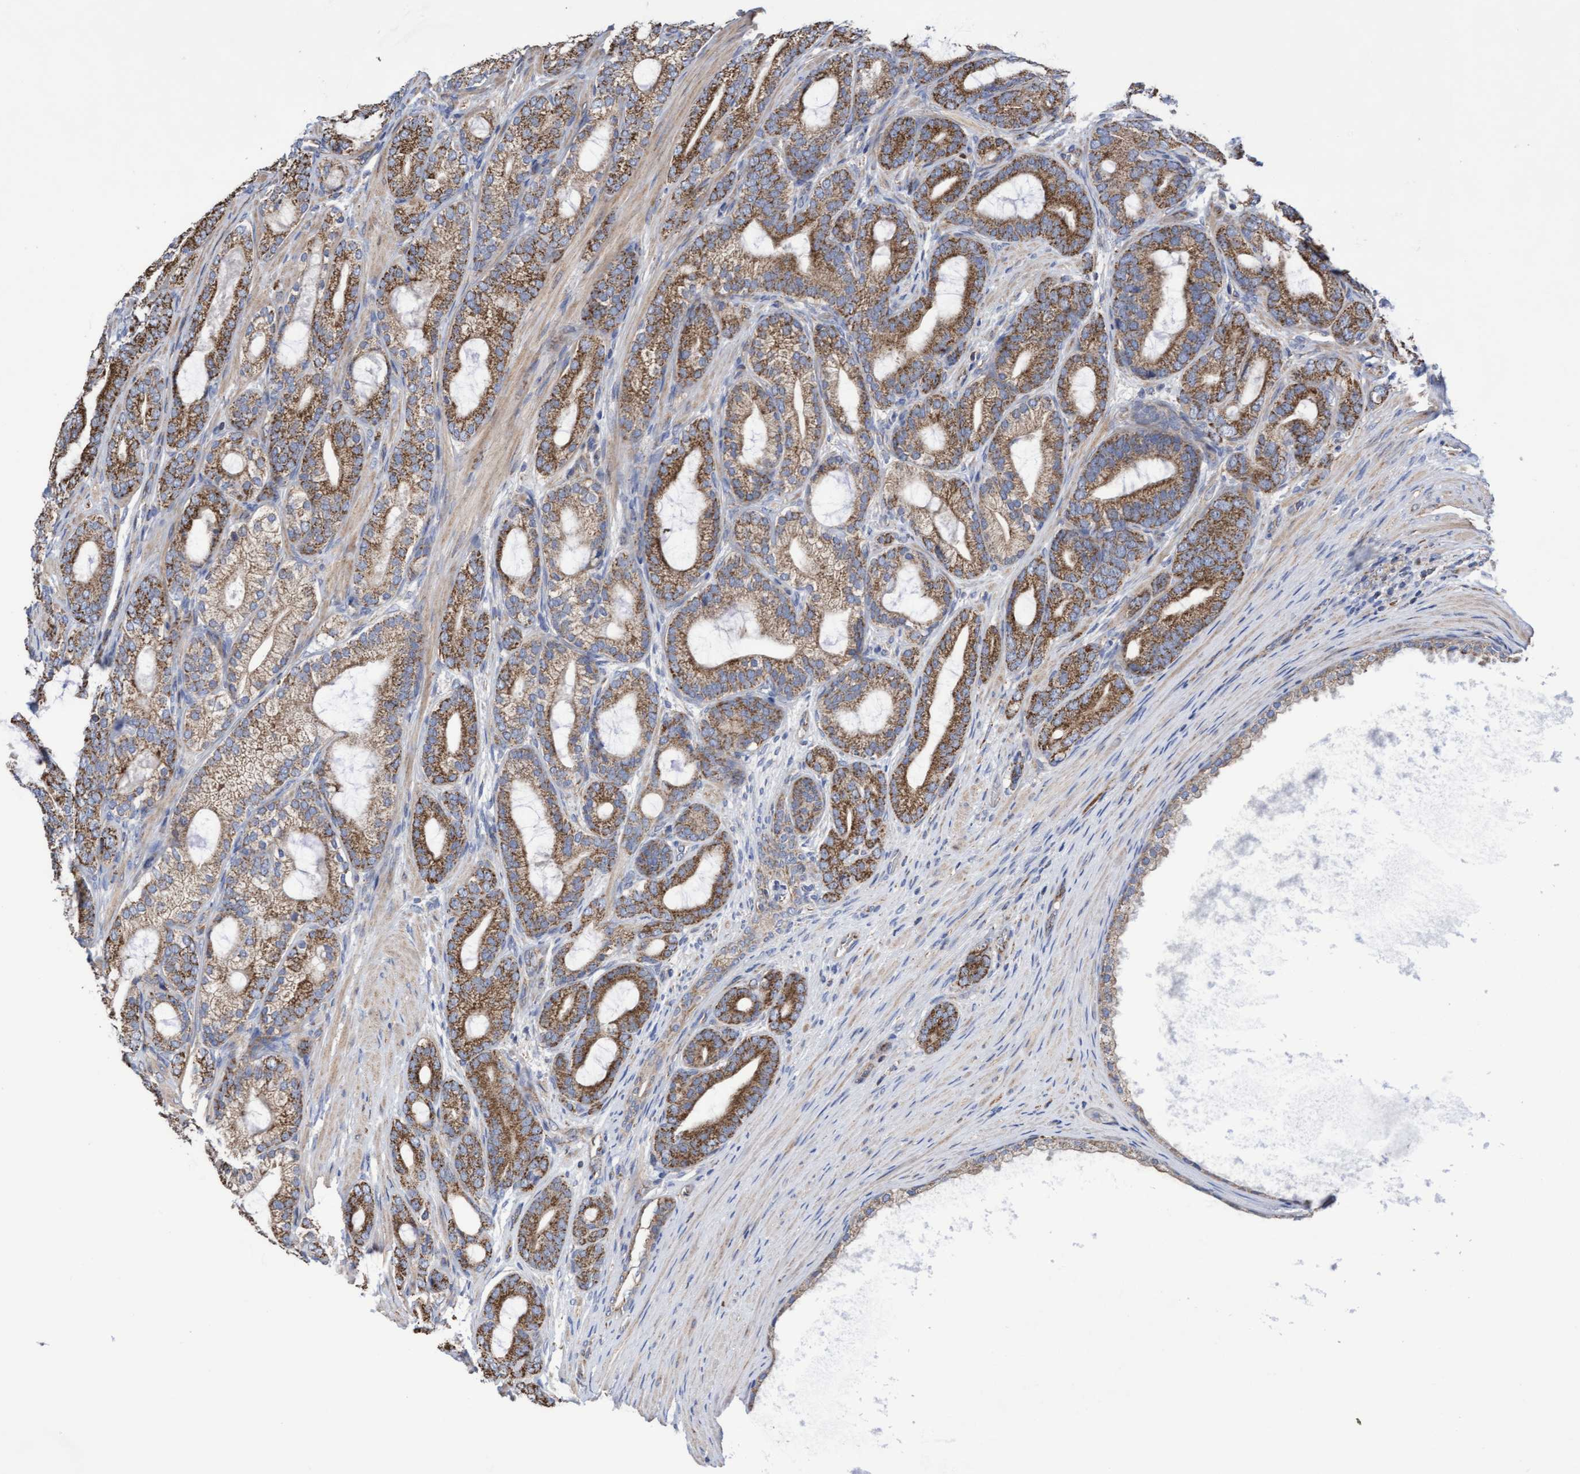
{"staining": {"intensity": "strong", "quantity": ">75%", "location": "cytoplasmic/membranous"}, "tissue": "prostate cancer", "cell_type": "Tumor cells", "image_type": "cancer", "snomed": [{"axis": "morphology", "description": "Adenocarcinoma, High grade"}, {"axis": "topography", "description": "Prostate"}], "caption": "Protein analysis of prostate high-grade adenocarcinoma tissue reveals strong cytoplasmic/membranous expression in about >75% of tumor cells. (DAB (3,3'-diaminobenzidine) IHC, brown staining for protein, blue staining for nuclei).", "gene": "COBL", "patient": {"sex": "male", "age": 60}}